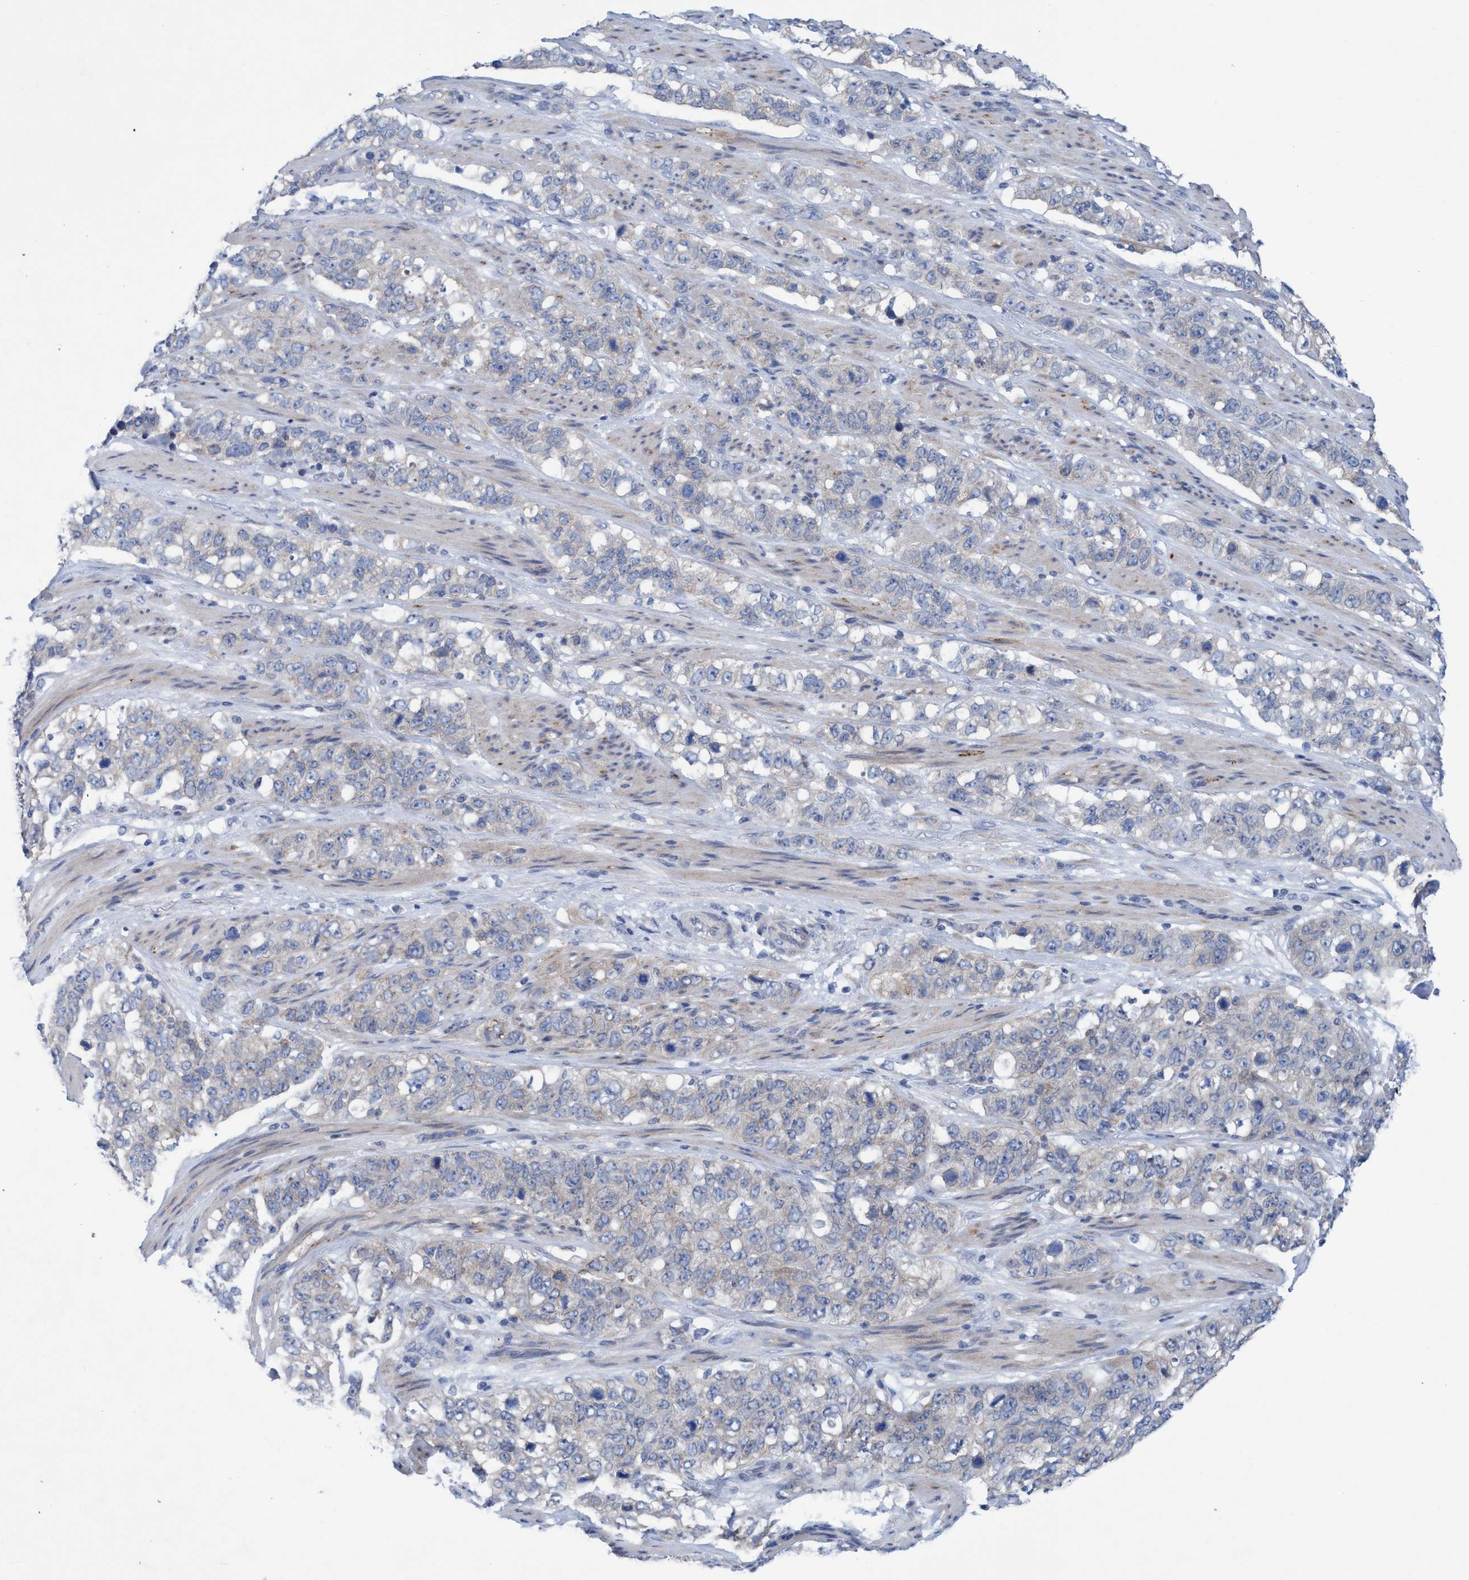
{"staining": {"intensity": "negative", "quantity": "none", "location": "none"}, "tissue": "stomach cancer", "cell_type": "Tumor cells", "image_type": "cancer", "snomed": [{"axis": "morphology", "description": "Adenocarcinoma, NOS"}, {"axis": "topography", "description": "Stomach"}], "caption": "Tumor cells are negative for protein expression in human stomach cancer (adenocarcinoma).", "gene": "RSAD1", "patient": {"sex": "male", "age": 48}}